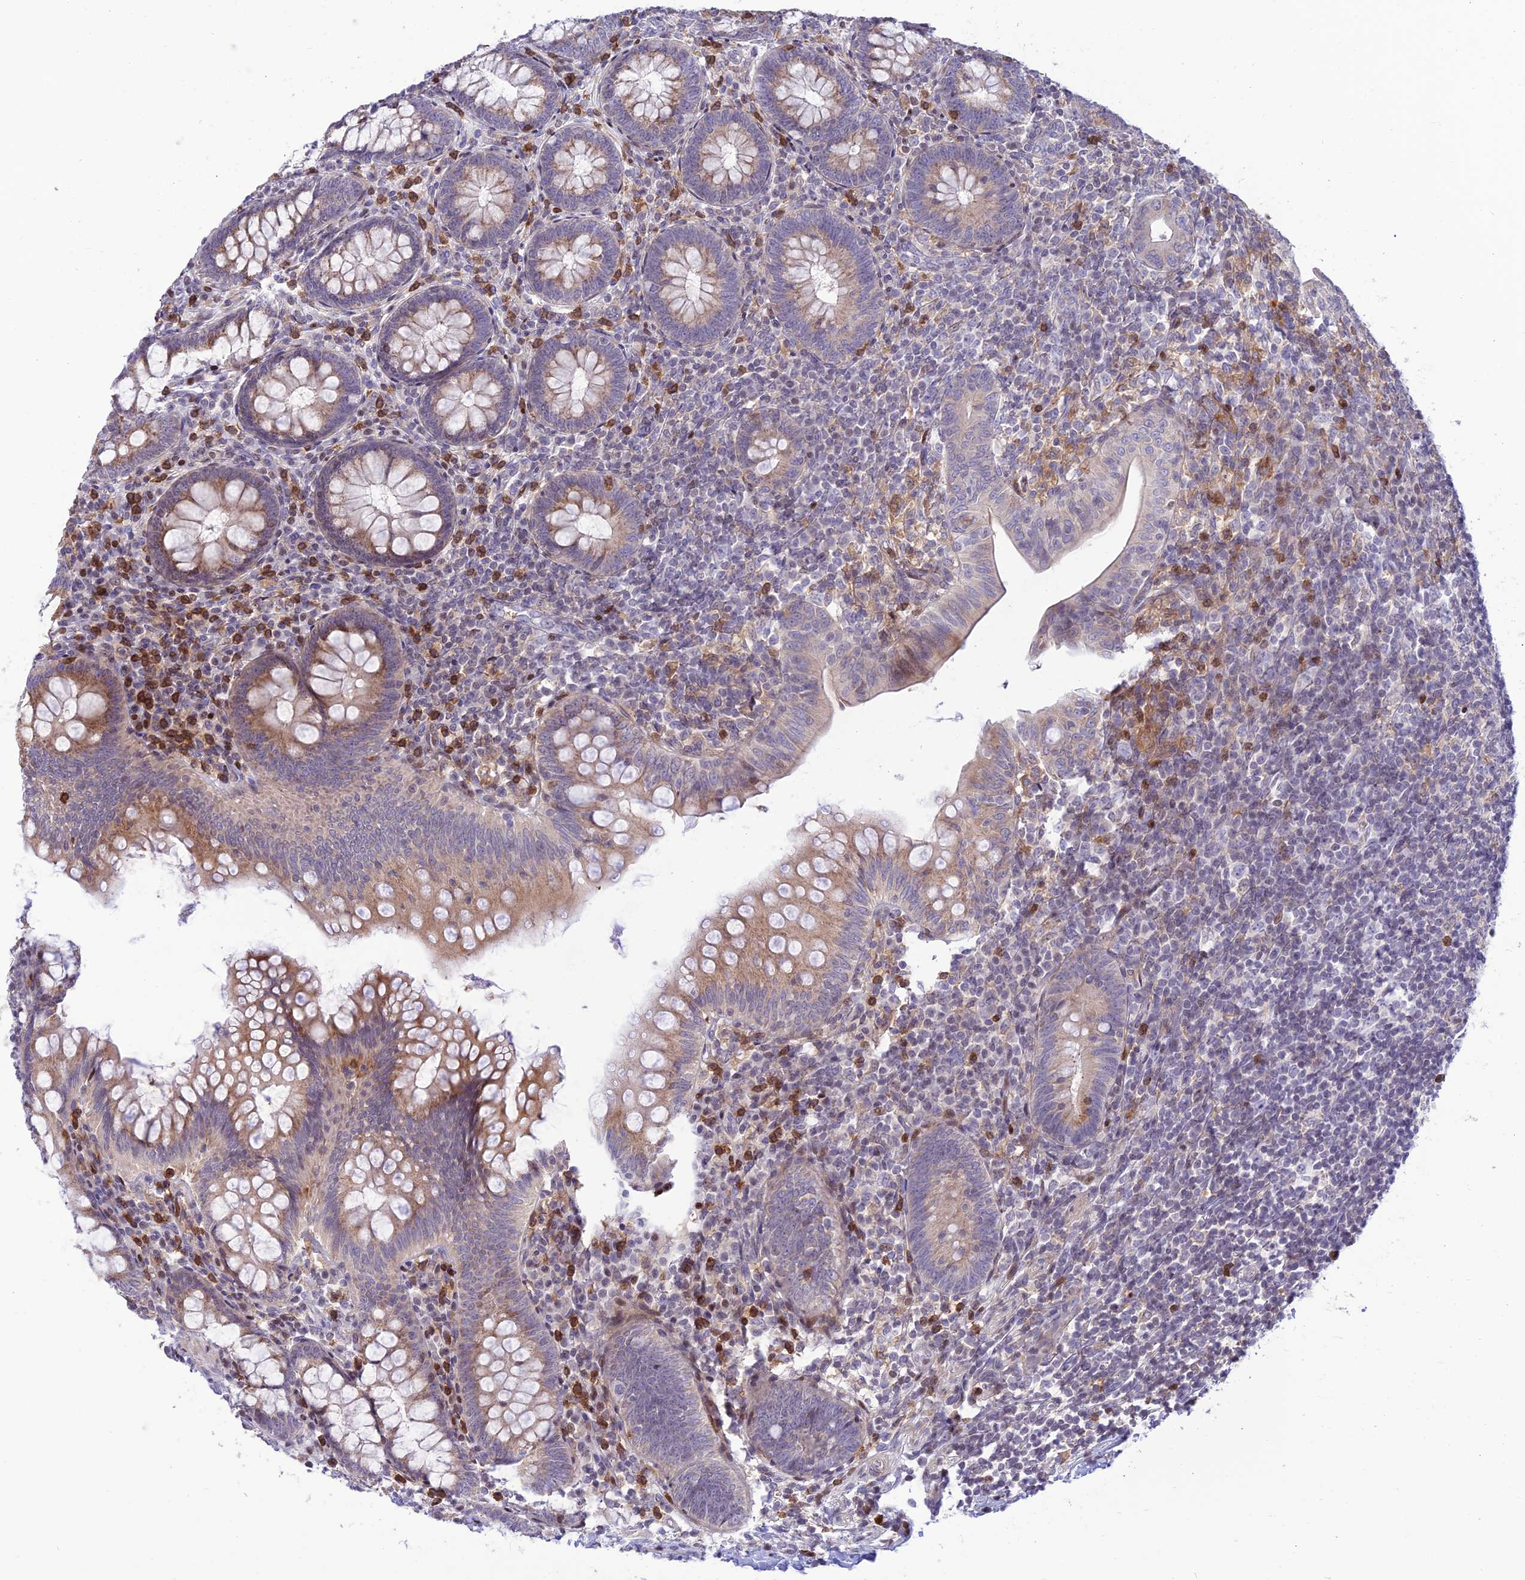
{"staining": {"intensity": "moderate", "quantity": "25%-75%", "location": "cytoplasmic/membranous"}, "tissue": "appendix", "cell_type": "Glandular cells", "image_type": "normal", "snomed": [{"axis": "morphology", "description": "Normal tissue, NOS"}, {"axis": "topography", "description": "Appendix"}], "caption": "Immunohistochemical staining of unremarkable human appendix displays moderate cytoplasmic/membranous protein expression in about 25%-75% of glandular cells.", "gene": "FAM186B", "patient": {"sex": "male", "age": 14}}